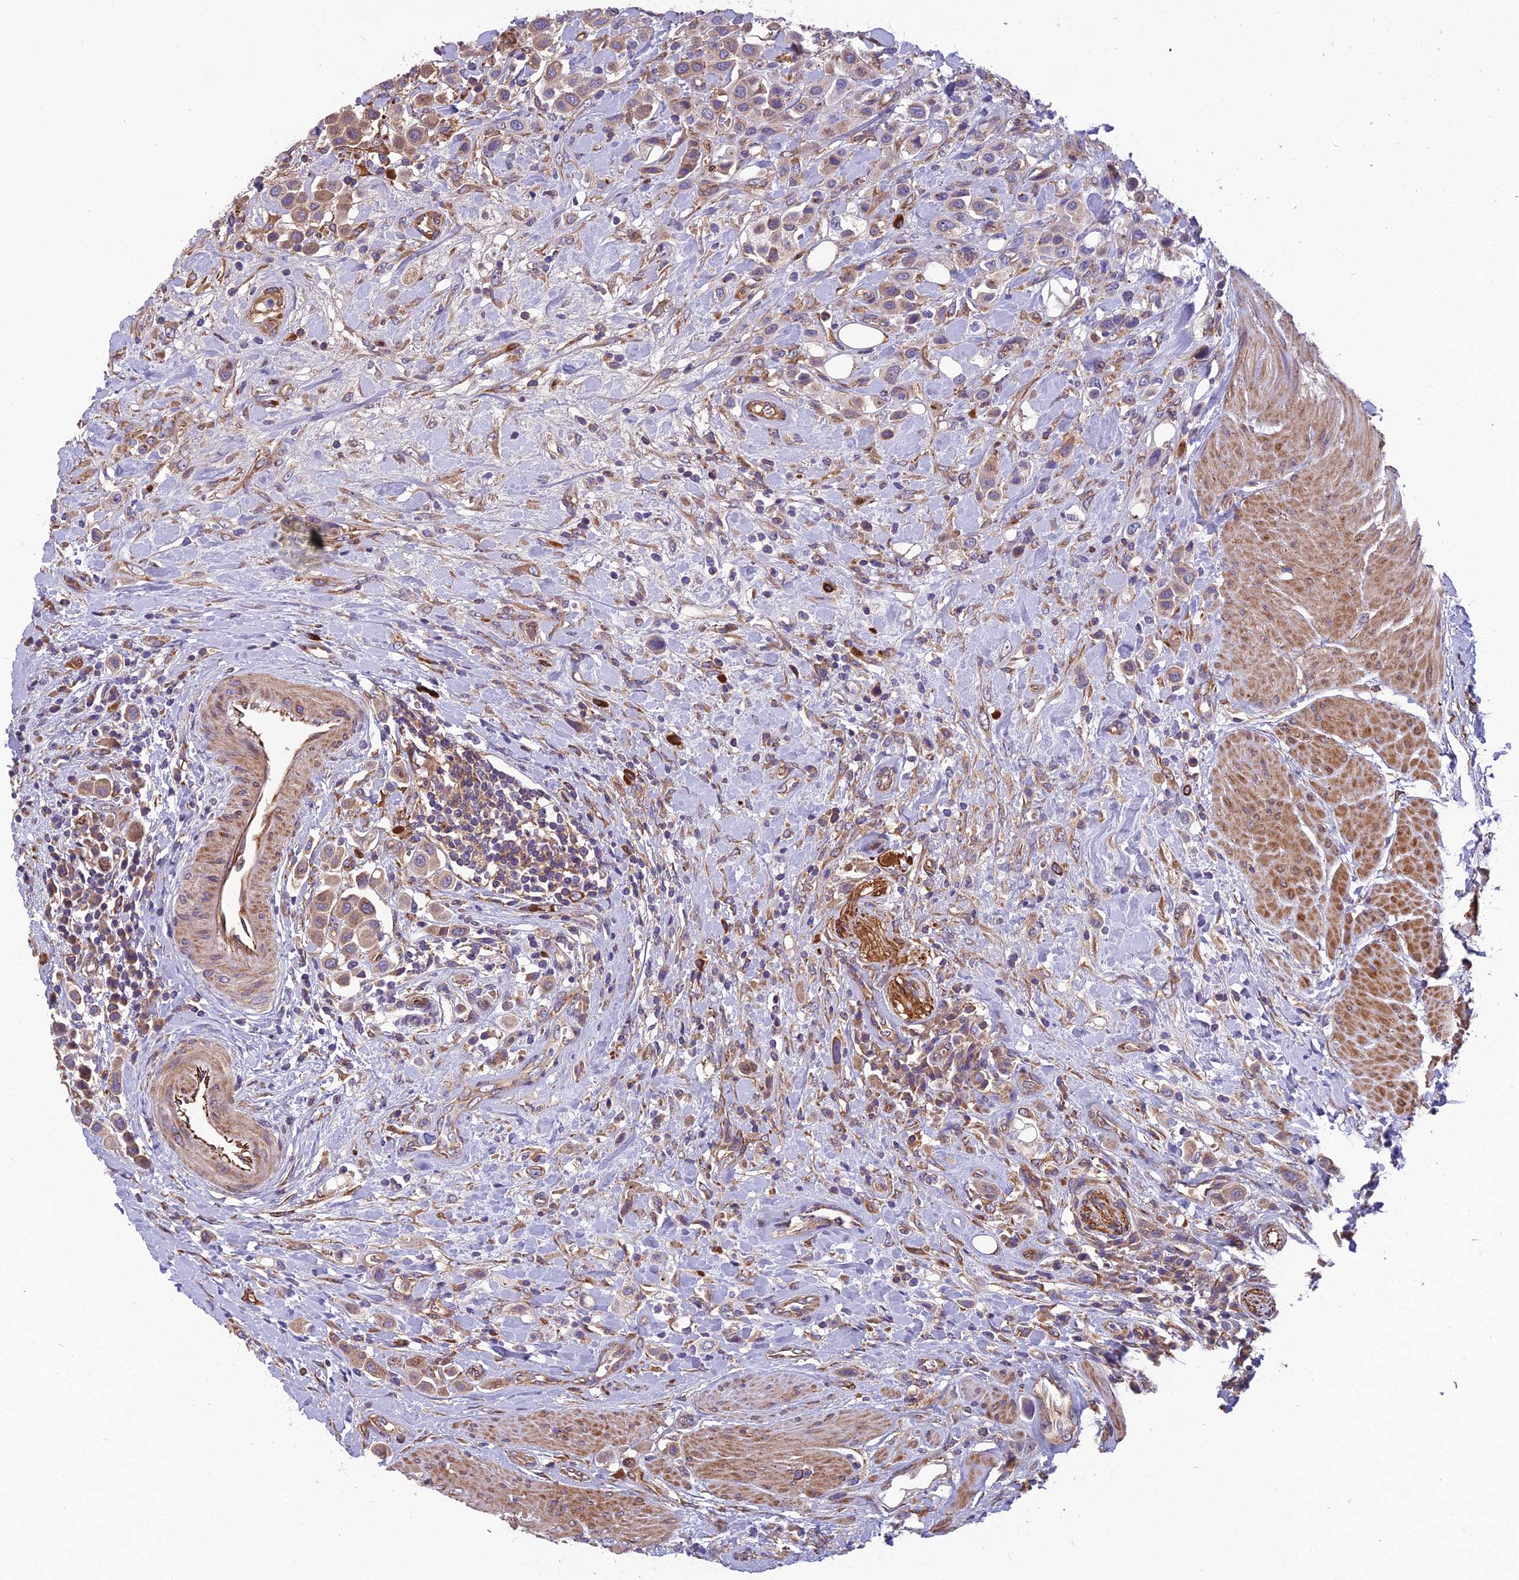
{"staining": {"intensity": "weak", "quantity": ">75%", "location": "cytoplasmic/membranous"}, "tissue": "urothelial cancer", "cell_type": "Tumor cells", "image_type": "cancer", "snomed": [{"axis": "morphology", "description": "Urothelial carcinoma, High grade"}, {"axis": "topography", "description": "Urinary bladder"}], "caption": "Human urothelial cancer stained with a protein marker exhibits weak staining in tumor cells.", "gene": "SPDL1", "patient": {"sex": "male", "age": 50}}